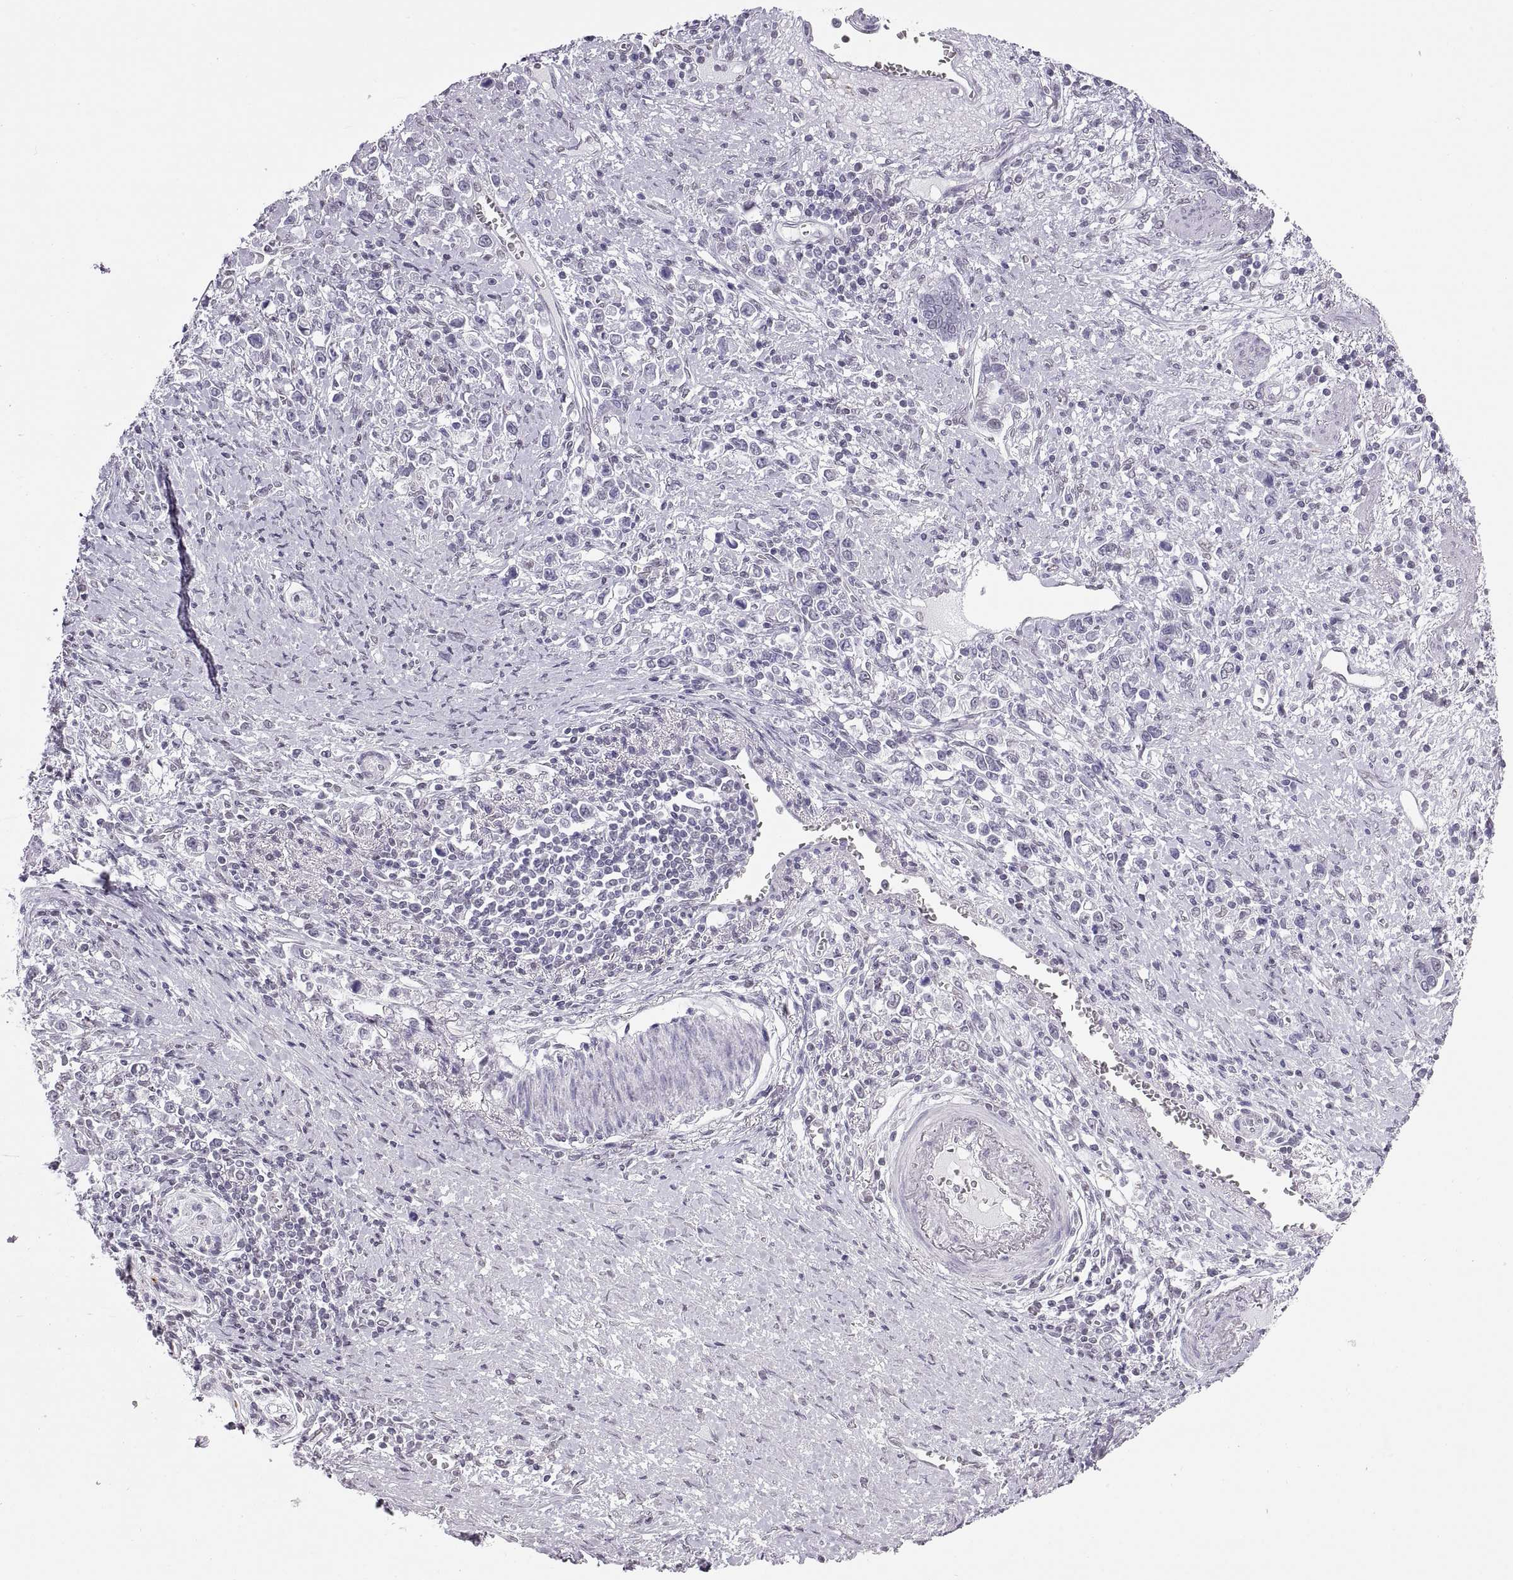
{"staining": {"intensity": "negative", "quantity": "none", "location": "none"}, "tissue": "stomach cancer", "cell_type": "Tumor cells", "image_type": "cancer", "snomed": [{"axis": "morphology", "description": "Adenocarcinoma, NOS"}, {"axis": "topography", "description": "Stomach"}], "caption": "This is an immunohistochemistry histopathology image of stomach adenocarcinoma. There is no expression in tumor cells.", "gene": "CARTPT", "patient": {"sex": "male", "age": 63}}